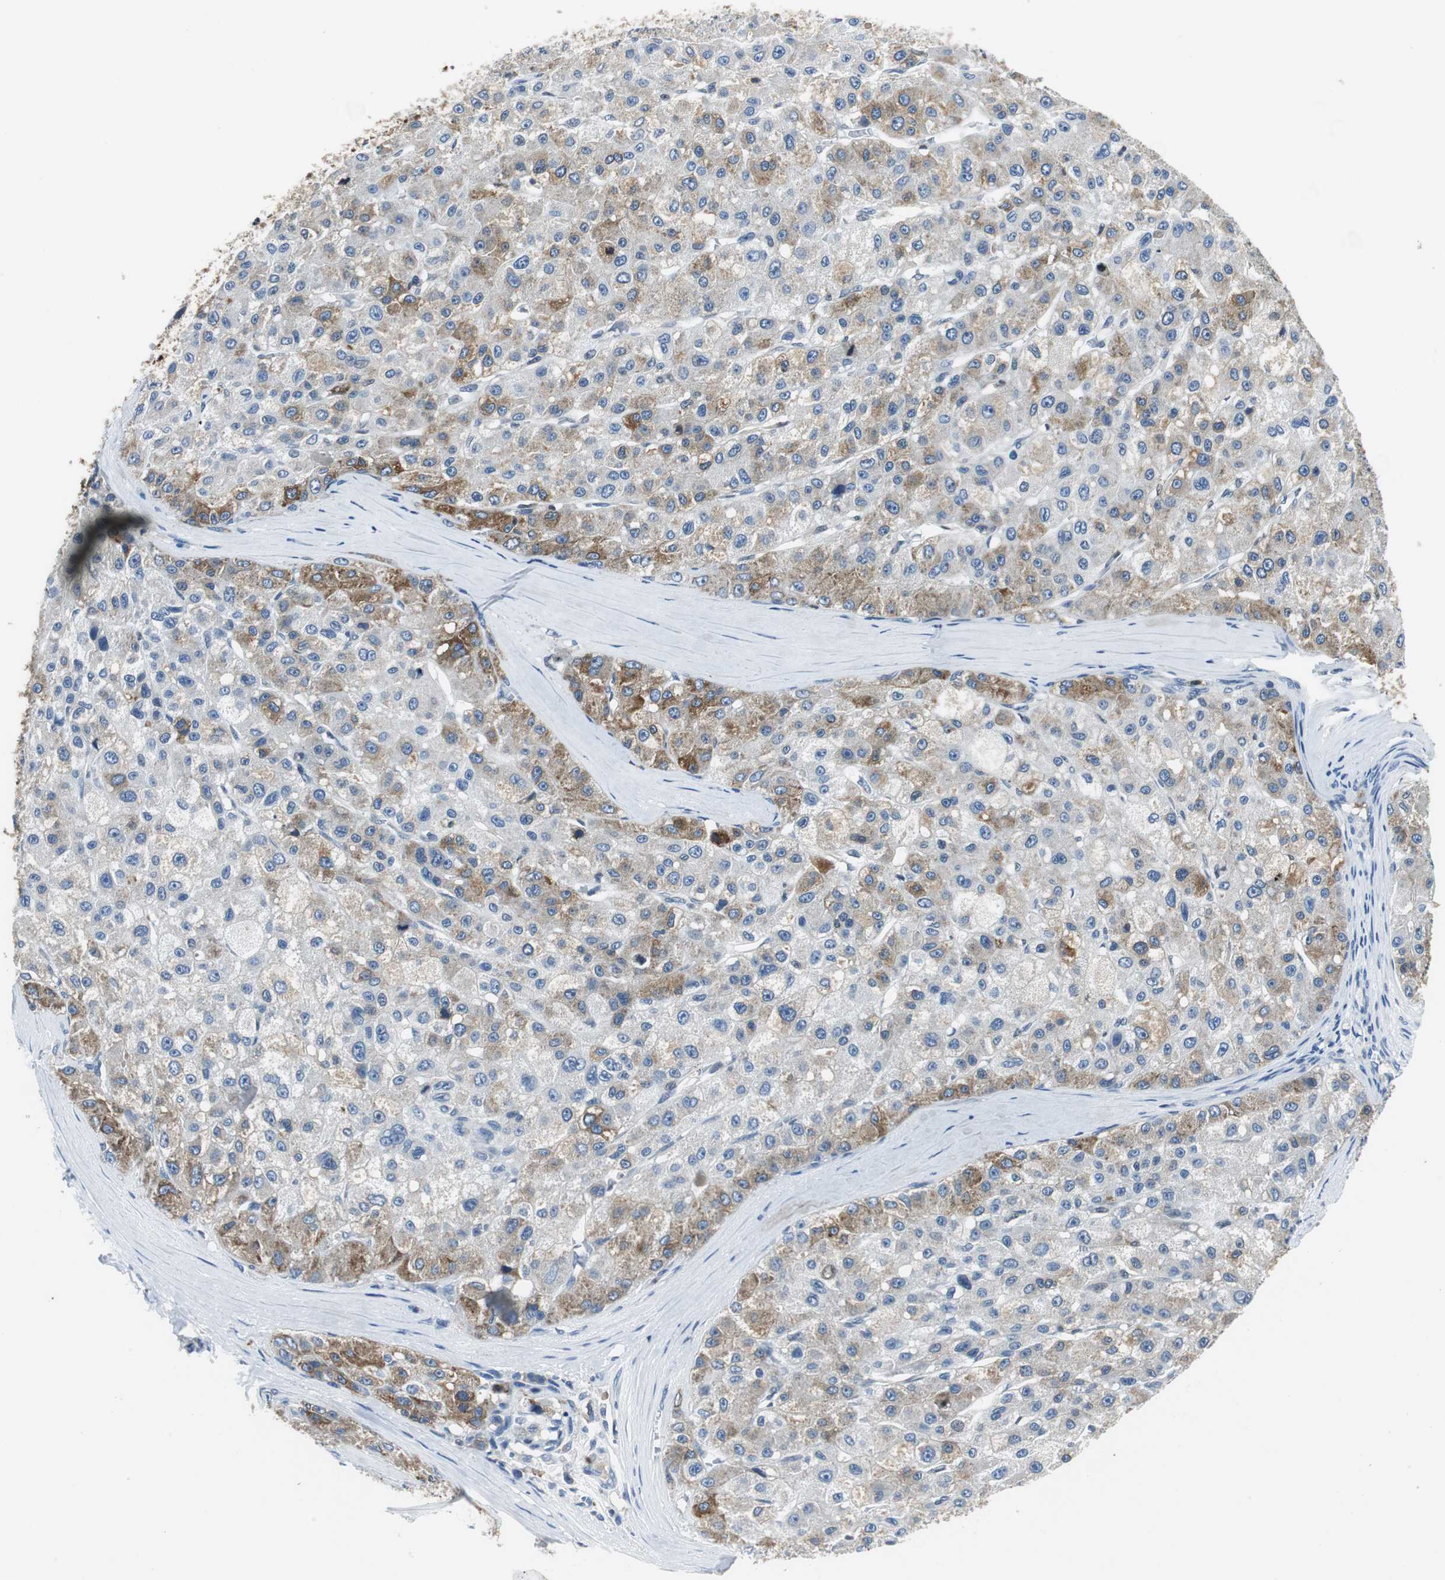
{"staining": {"intensity": "weak", "quantity": "25%-75%", "location": "cytoplasmic/membranous,nuclear"}, "tissue": "liver cancer", "cell_type": "Tumor cells", "image_type": "cancer", "snomed": [{"axis": "morphology", "description": "Carcinoma, Hepatocellular, NOS"}, {"axis": "topography", "description": "Liver"}], "caption": "Liver cancer (hepatocellular carcinoma) stained with DAB immunohistochemistry demonstrates low levels of weak cytoplasmic/membranous and nuclear staining in approximately 25%-75% of tumor cells.", "gene": "ORM1", "patient": {"sex": "male", "age": 80}}